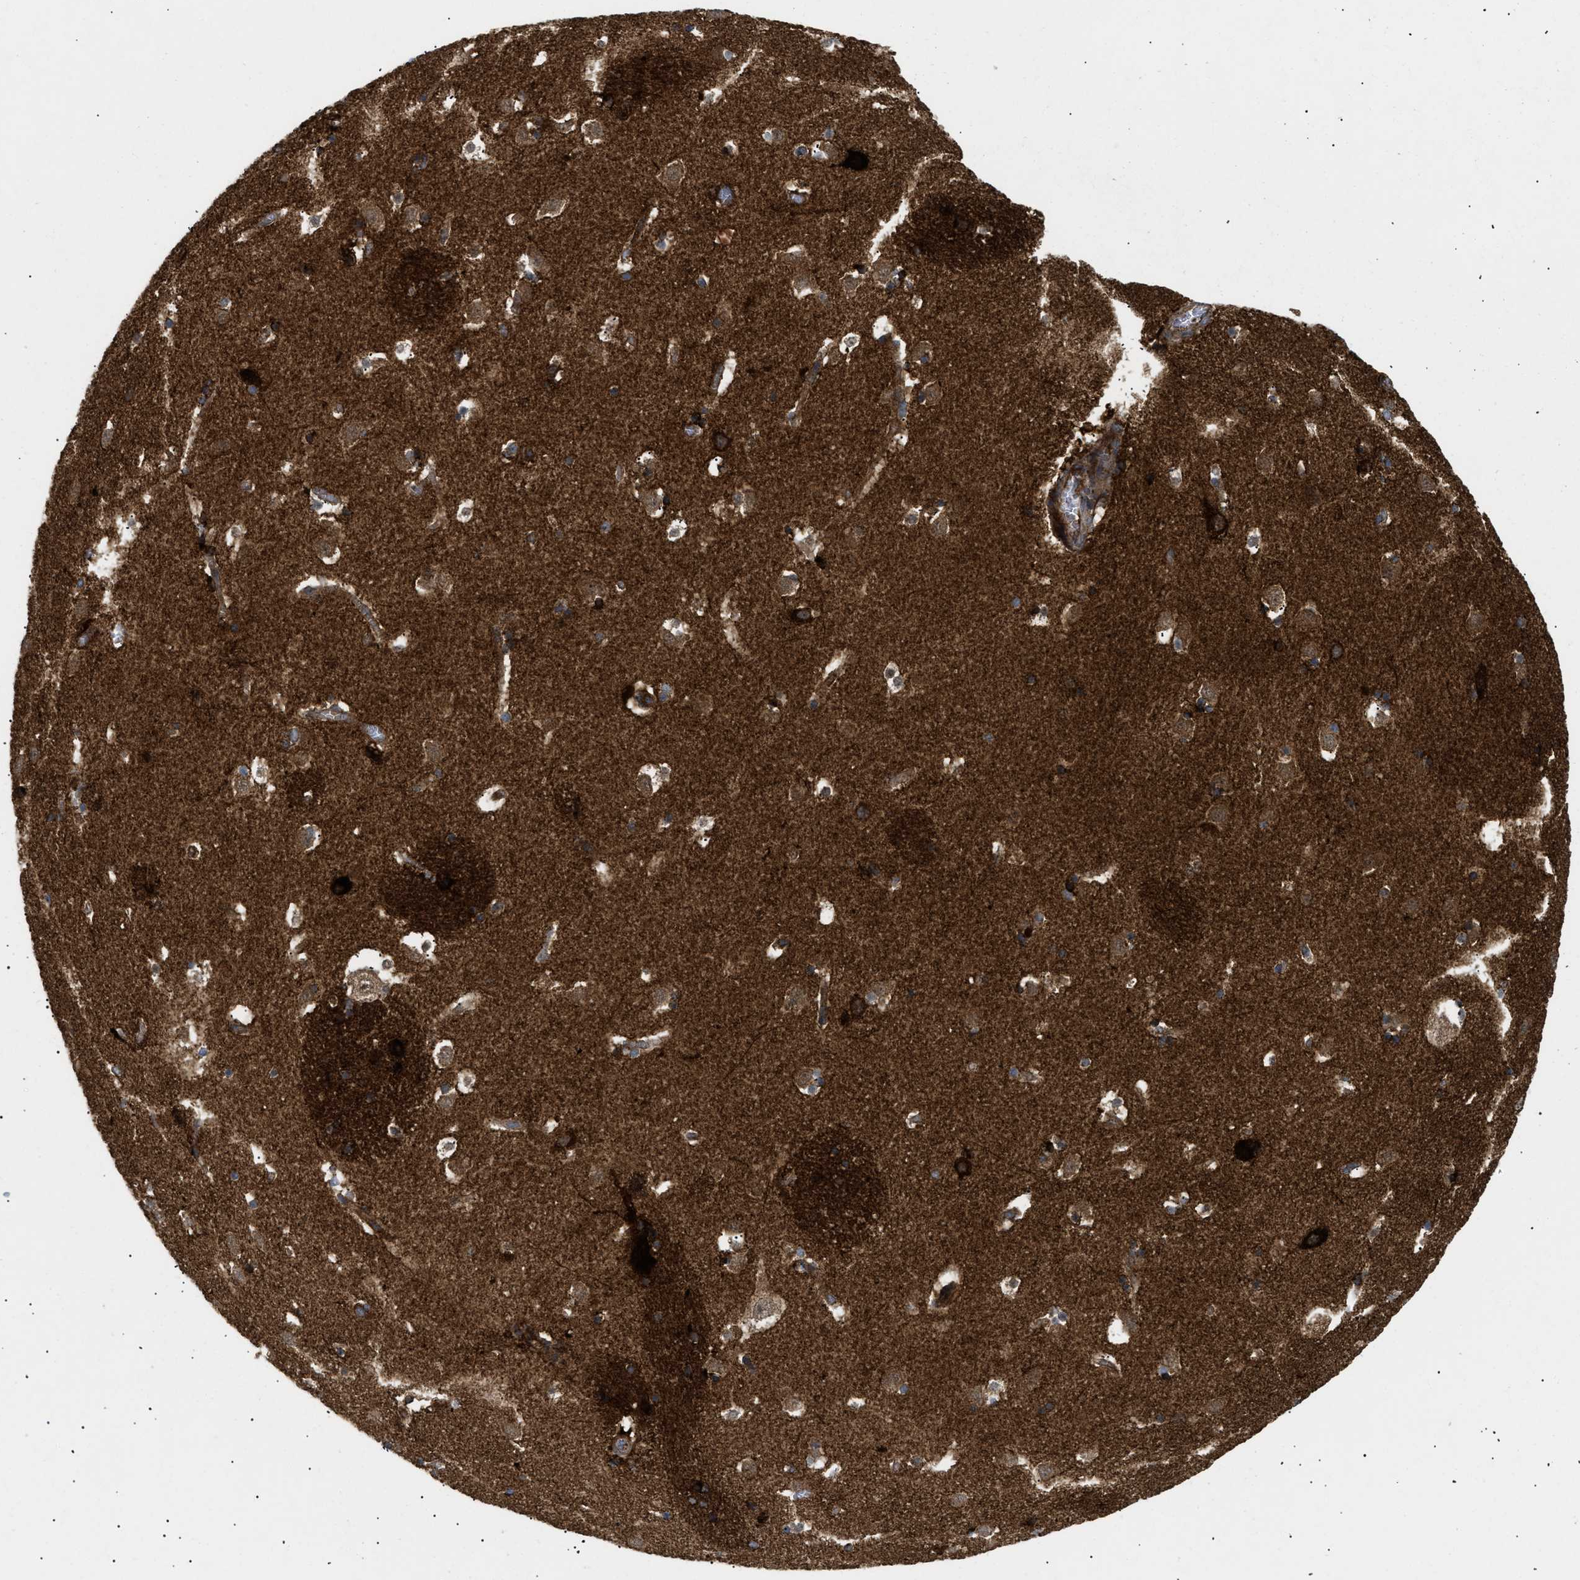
{"staining": {"intensity": "strong", "quantity": "25%-75%", "location": "cytoplasmic/membranous"}, "tissue": "caudate", "cell_type": "Glial cells", "image_type": "normal", "snomed": [{"axis": "morphology", "description": "Normal tissue, NOS"}, {"axis": "topography", "description": "Lateral ventricle wall"}], "caption": "IHC of unremarkable human caudate exhibits high levels of strong cytoplasmic/membranous staining in about 25%-75% of glial cells. The staining was performed using DAB to visualize the protein expression in brown, while the nuclei were stained in blue with hematoxylin (Magnification: 20x).", "gene": "DCTN4", "patient": {"sex": "male", "age": 45}}